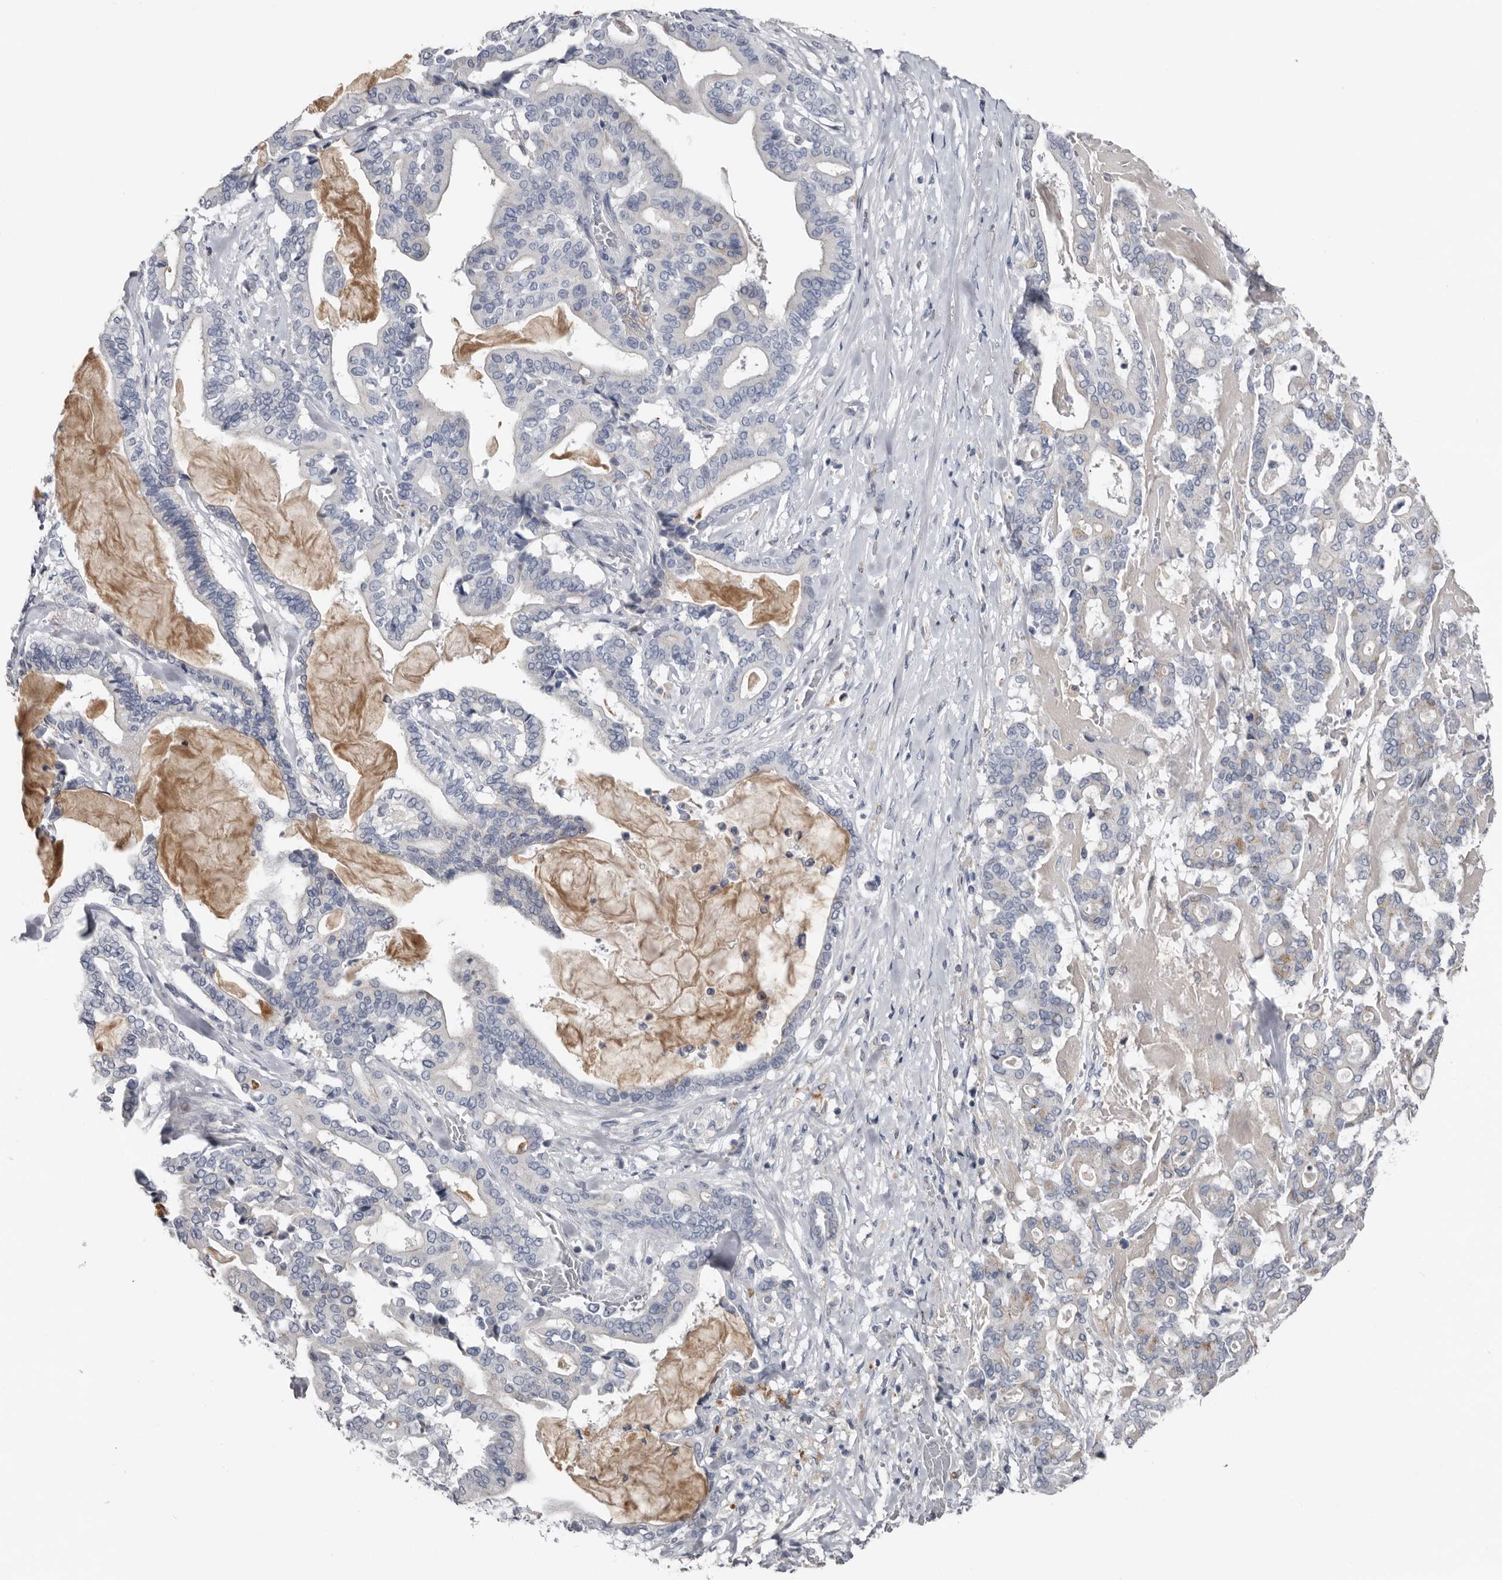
{"staining": {"intensity": "negative", "quantity": "none", "location": "none"}, "tissue": "pancreatic cancer", "cell_type": "Tumor cells", "image_type": "cancer", "snomed": [{"axis": "morphology", "description": "Adenocarcinoma, NOS"}, {"axis": "topography", "description": "Pancreas"}], "caption": "DAB (3,3'-diaminobenzidine) immunohistochemical staining of pancreatic adenocarcinoma shows no significant staining in tumor cells. The staining is performed using DAB brown chromogen with nuclei counter-stained in using hematoxylin.", "gene": "FABP7", "patient": {"sex": "male", "age": 63}}